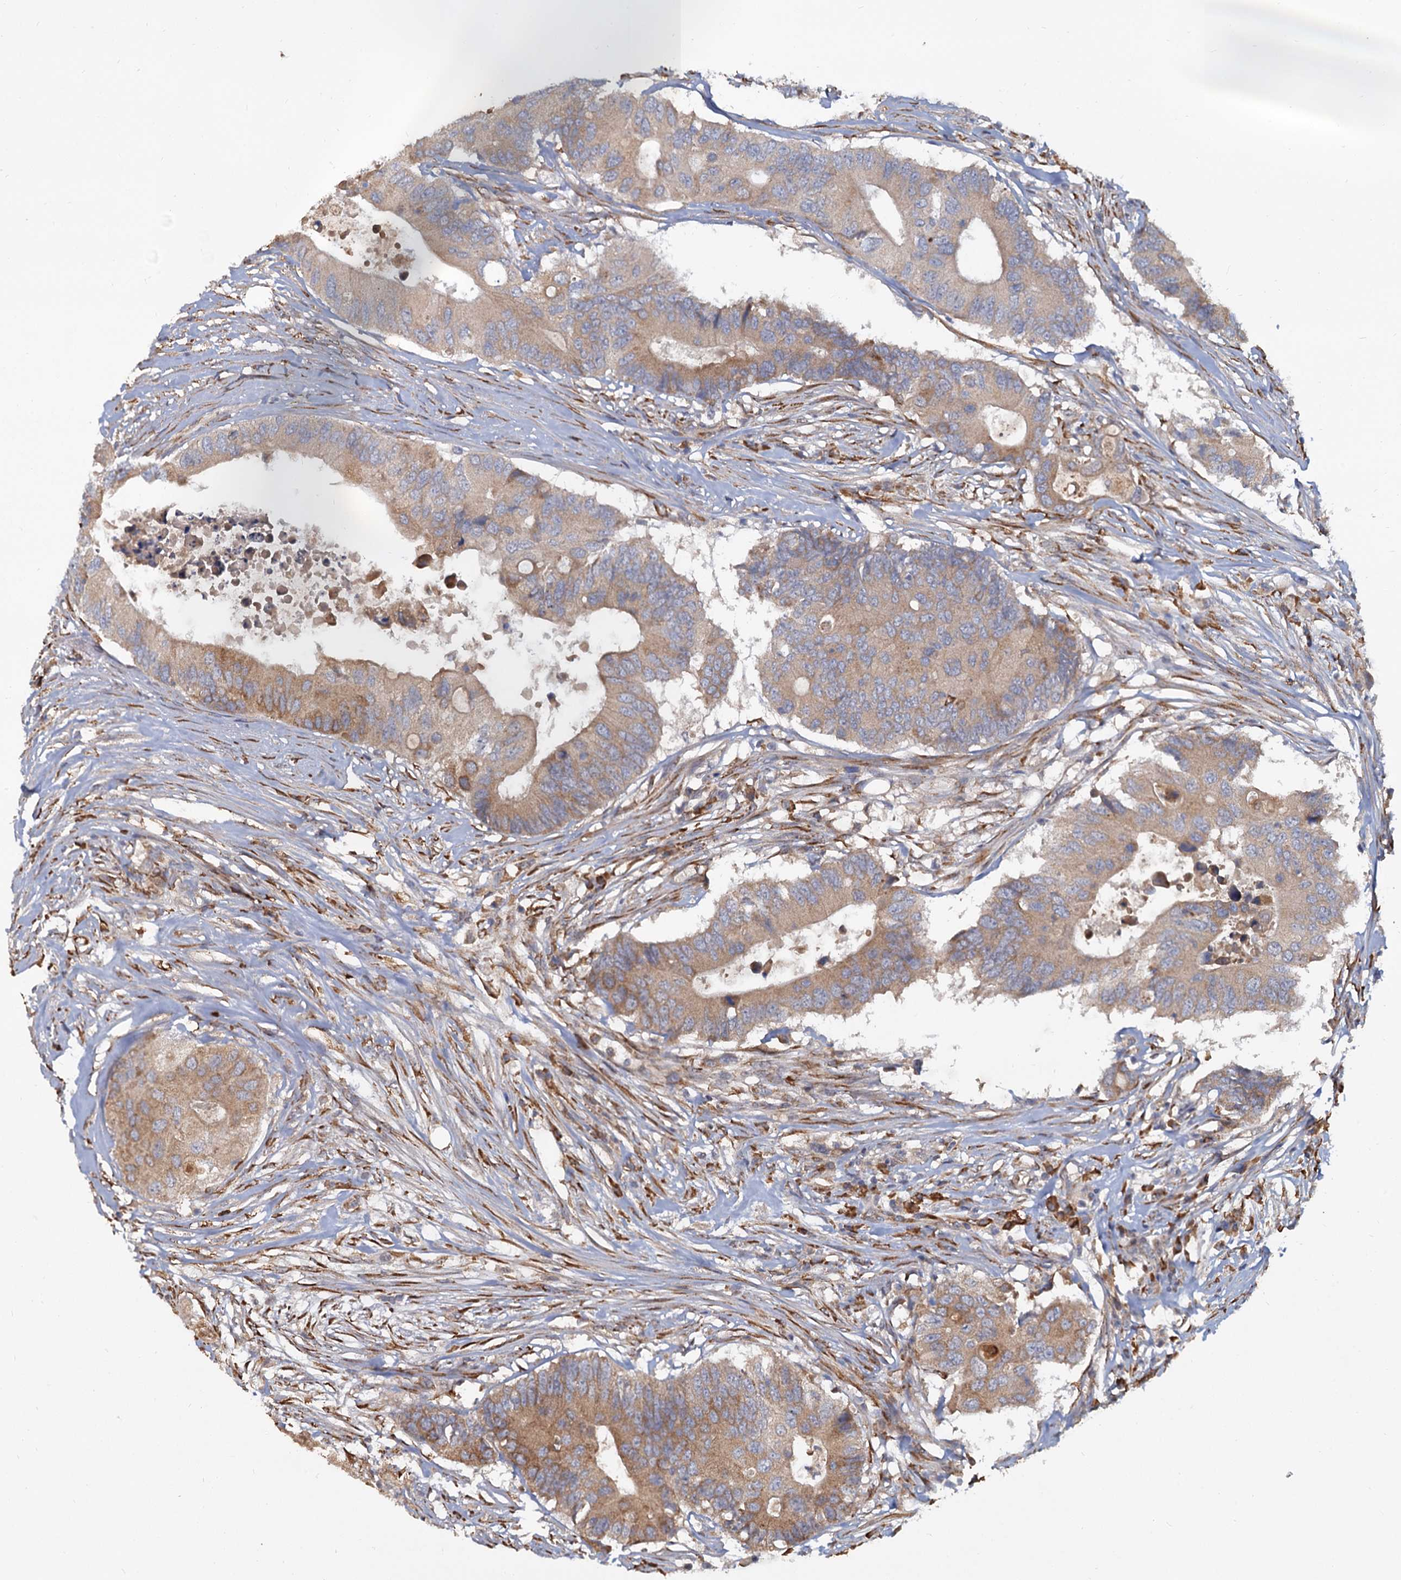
{"staining": {"intensity": "moderate", "quantity": ">75%", "location": "cytoplasmic/membranous"}, "tissue": "colorectal cancer", "cell_type": "Tumor cells", "image_type": "cancer", "snomed": [{"axis": "morphology", "description": "Adenocarcinoma, NOS"}, {"axis": "topography", "description": "Colon"}], "caption": "The immunohistochemical stain highlights moderate cytoplasmic/membranous expression in tumor cells of colorectal cancer tissue. The staining is performed using DAB (3,3'-diaminobenzidine) brown chromogen to label protein expression. The nuclei are counter-stained blue using hematoxylin.", "gene": "LRRC51", "patient": {"sex": "male", "age": 71}}